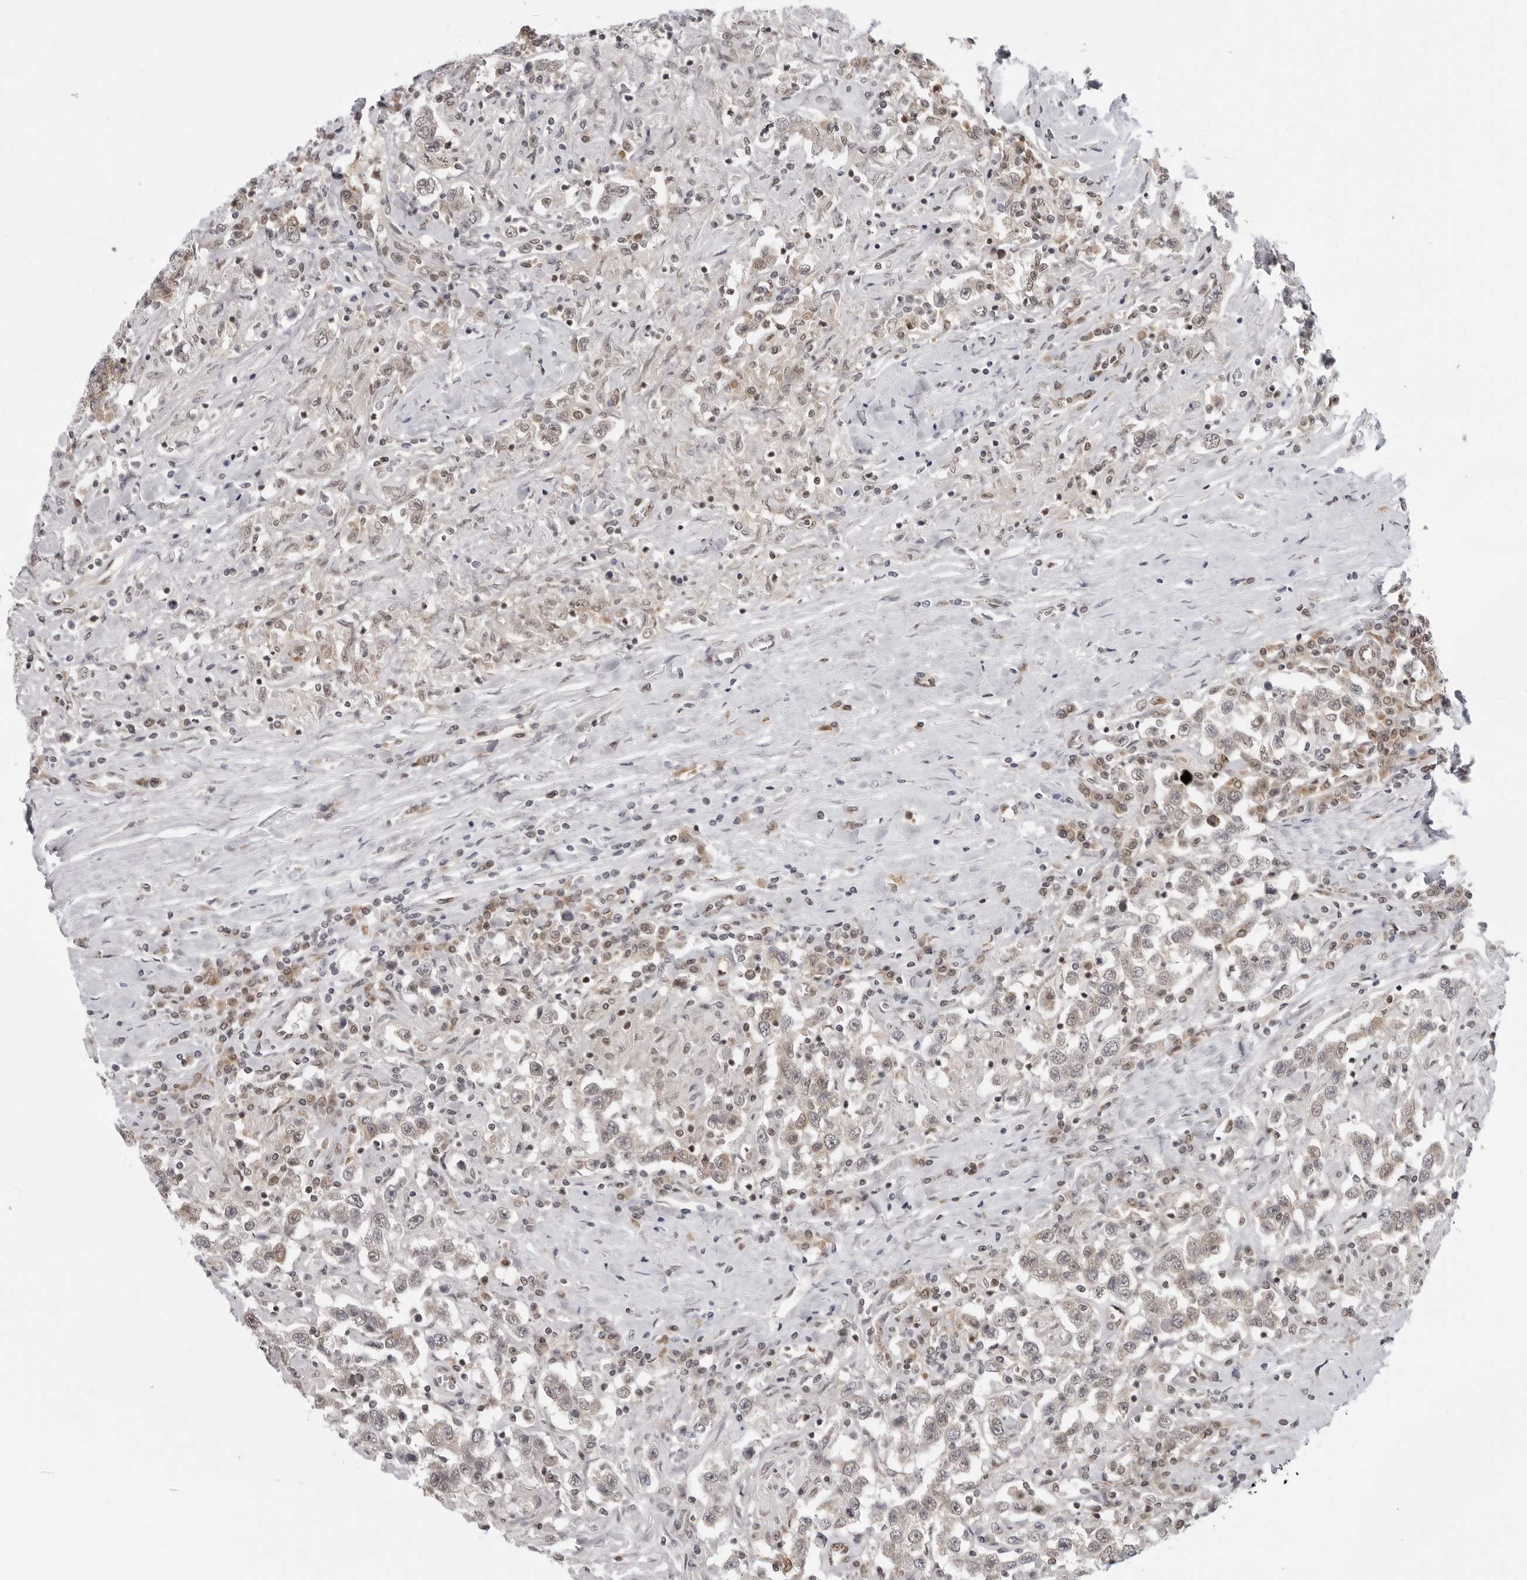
{"staining": {"intensity": "weak", "quantity": ">75%", "location": "cytoplasmic/membranous"}, "tissue": "testis cancer", "cell_type": "Tumor cells", "image_type": "cancer", "snomed": [{"axis": "morphology", "description": "Seminoma, NOS"}, {"axis": "topography", "description": "Testis"}], "caption": "Immunohistochemistry staining of testis cancer, which reveals low levels of weak cytoplasmic/membranous staining in about >75% of tumor cells indicating weak cytoplasmic/membranous protein positivity. The staining was performed using DAB (brown) for protein detection and nuclei were counterstained in hematoxylin (blue).", "gene": "CASP7", "patient": {"sex": "male", "age": 41}}